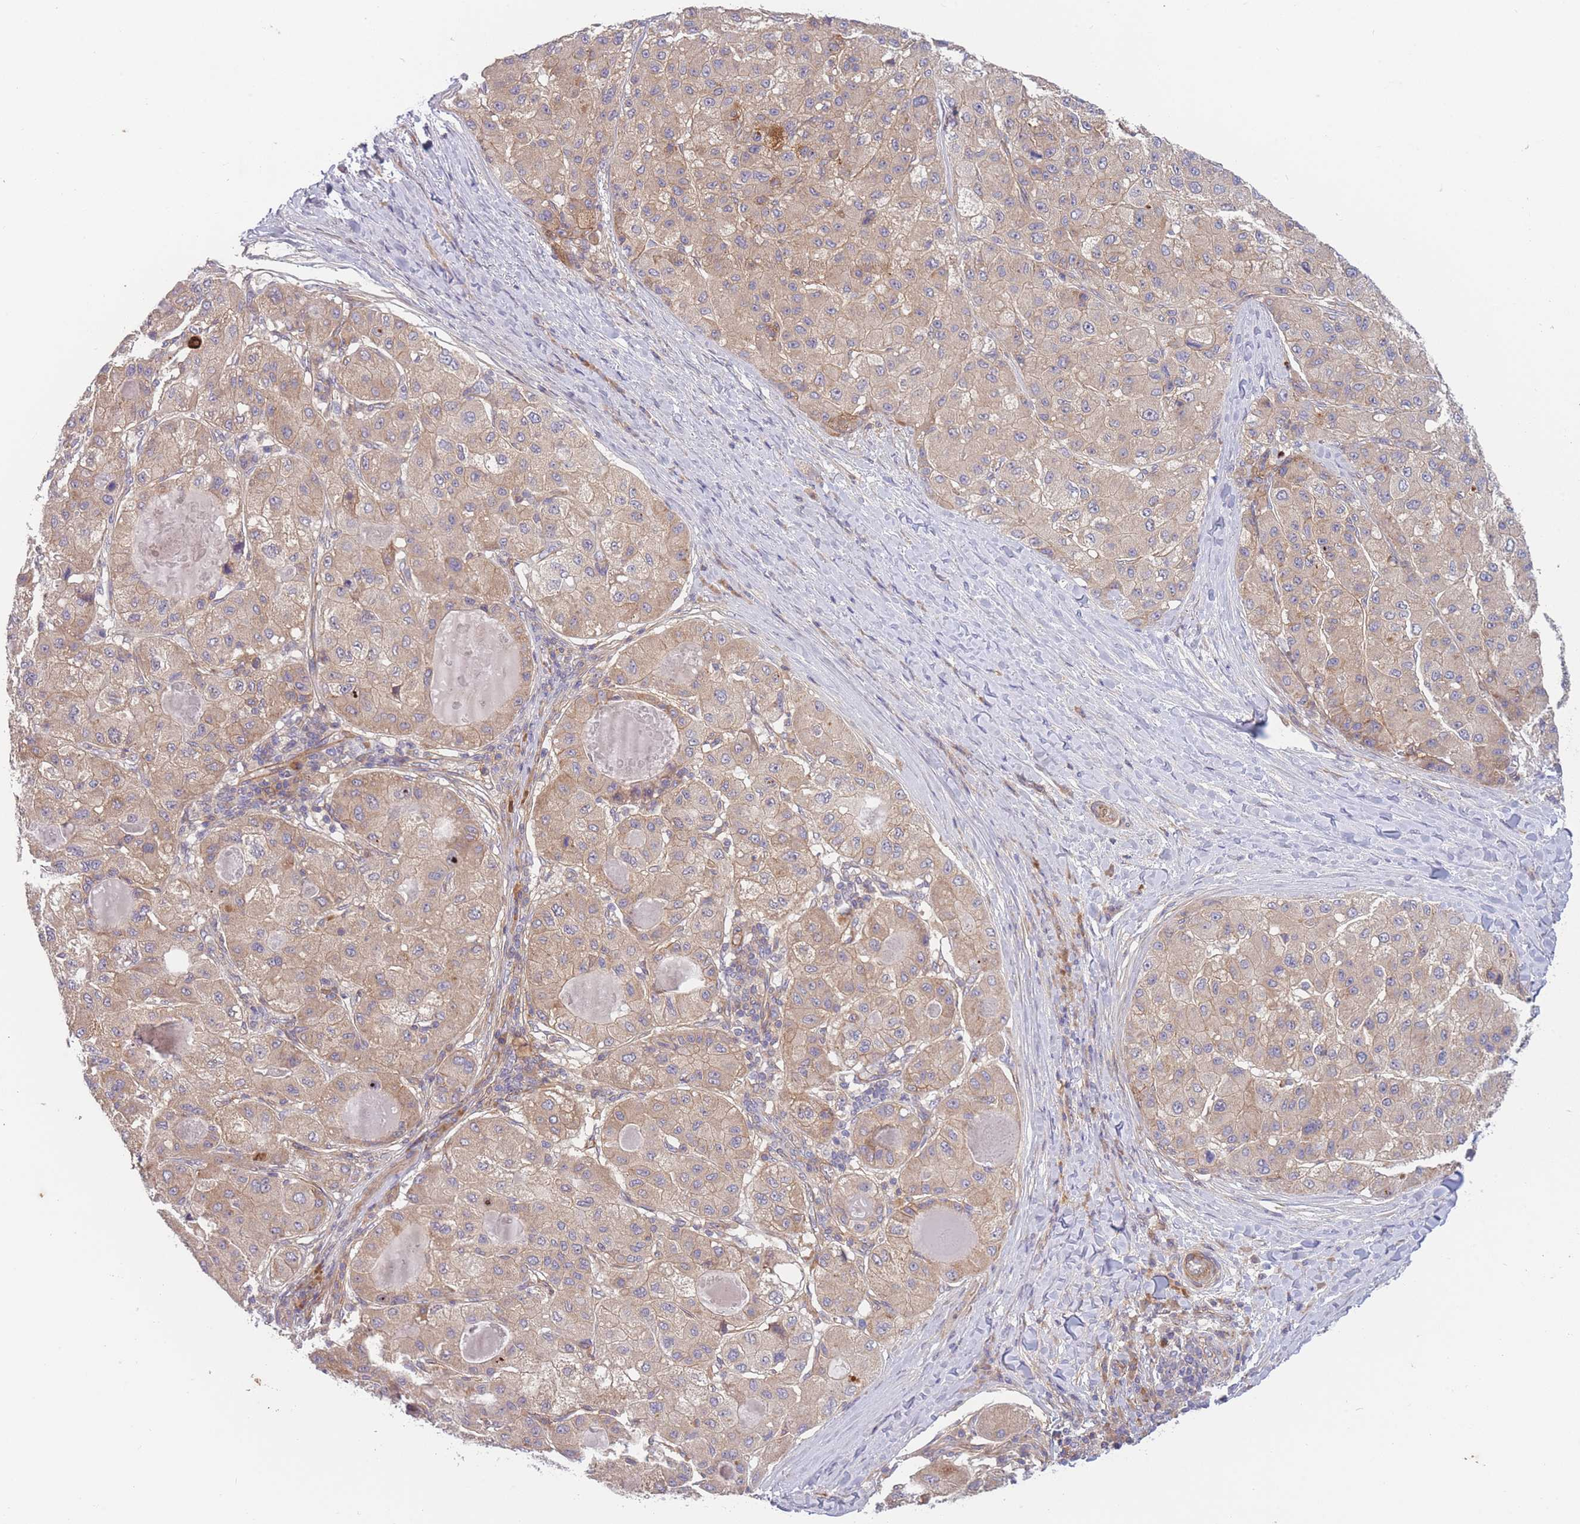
{"staining": {"intensity": "moderate", "quantity": ">75%", "location": "cytoplasmic/membranous"}, "tissue": "liver cancer", "cell_type": "Tumor cells", "image_type": "cancer", "snomed": [{"axis": "morphology", "description": "Carcinoma, Hepatocellular, NOS"}, {"axis": "topography", "description": "Liver"}], "caption": "High-power microscopy captured an IHC image of liver cancer, revealing moderate cytoplasmic/membranous positivity in about >75% of tumor cells.", "gene": "WDR93", "patient": {"sex": "male", "age": 80}}